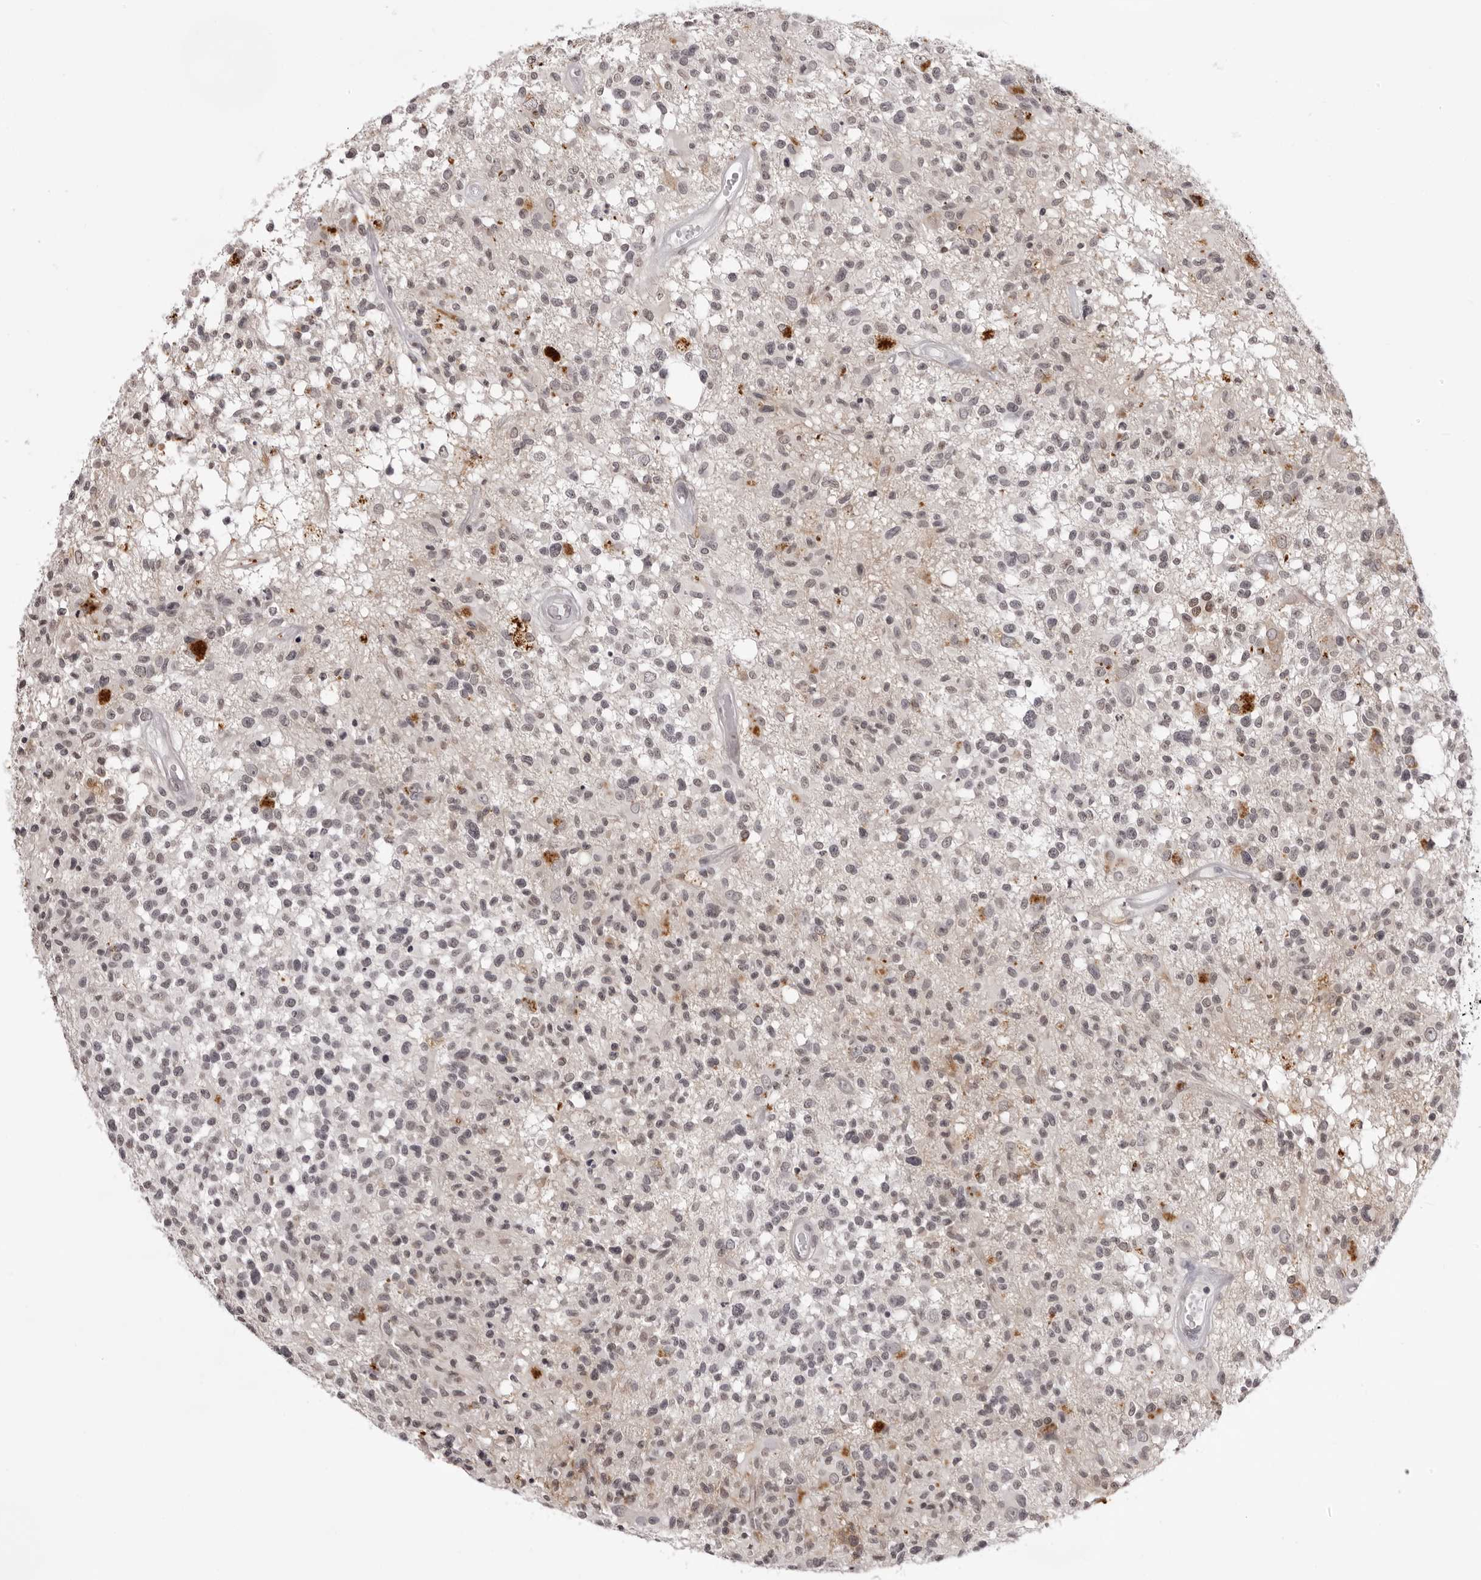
{"staining": {"intensity": "negative", "quantity": "none", "location": "none"}, "tissue": "glioma", "cell_type": "Tumor cells", "image_type": "cancer", "snomed": [{"axis": "morphology", "description": "Glioma, malignant, High grade"}, {"axis": "morphology", "description": "Glioblastoma, NOS"}, {"axis": "topography", "description": "Brain"}], "caption": "IHC photomicrograph of human glioblastoma stained for a protein (brown), which demonstrates no positivity in tumor cells. (Brightfield microscopy of DAB immunohistochemistry at high magnification).", "gene": "NTM", "patient": {"sex": "male", "age": 60}}